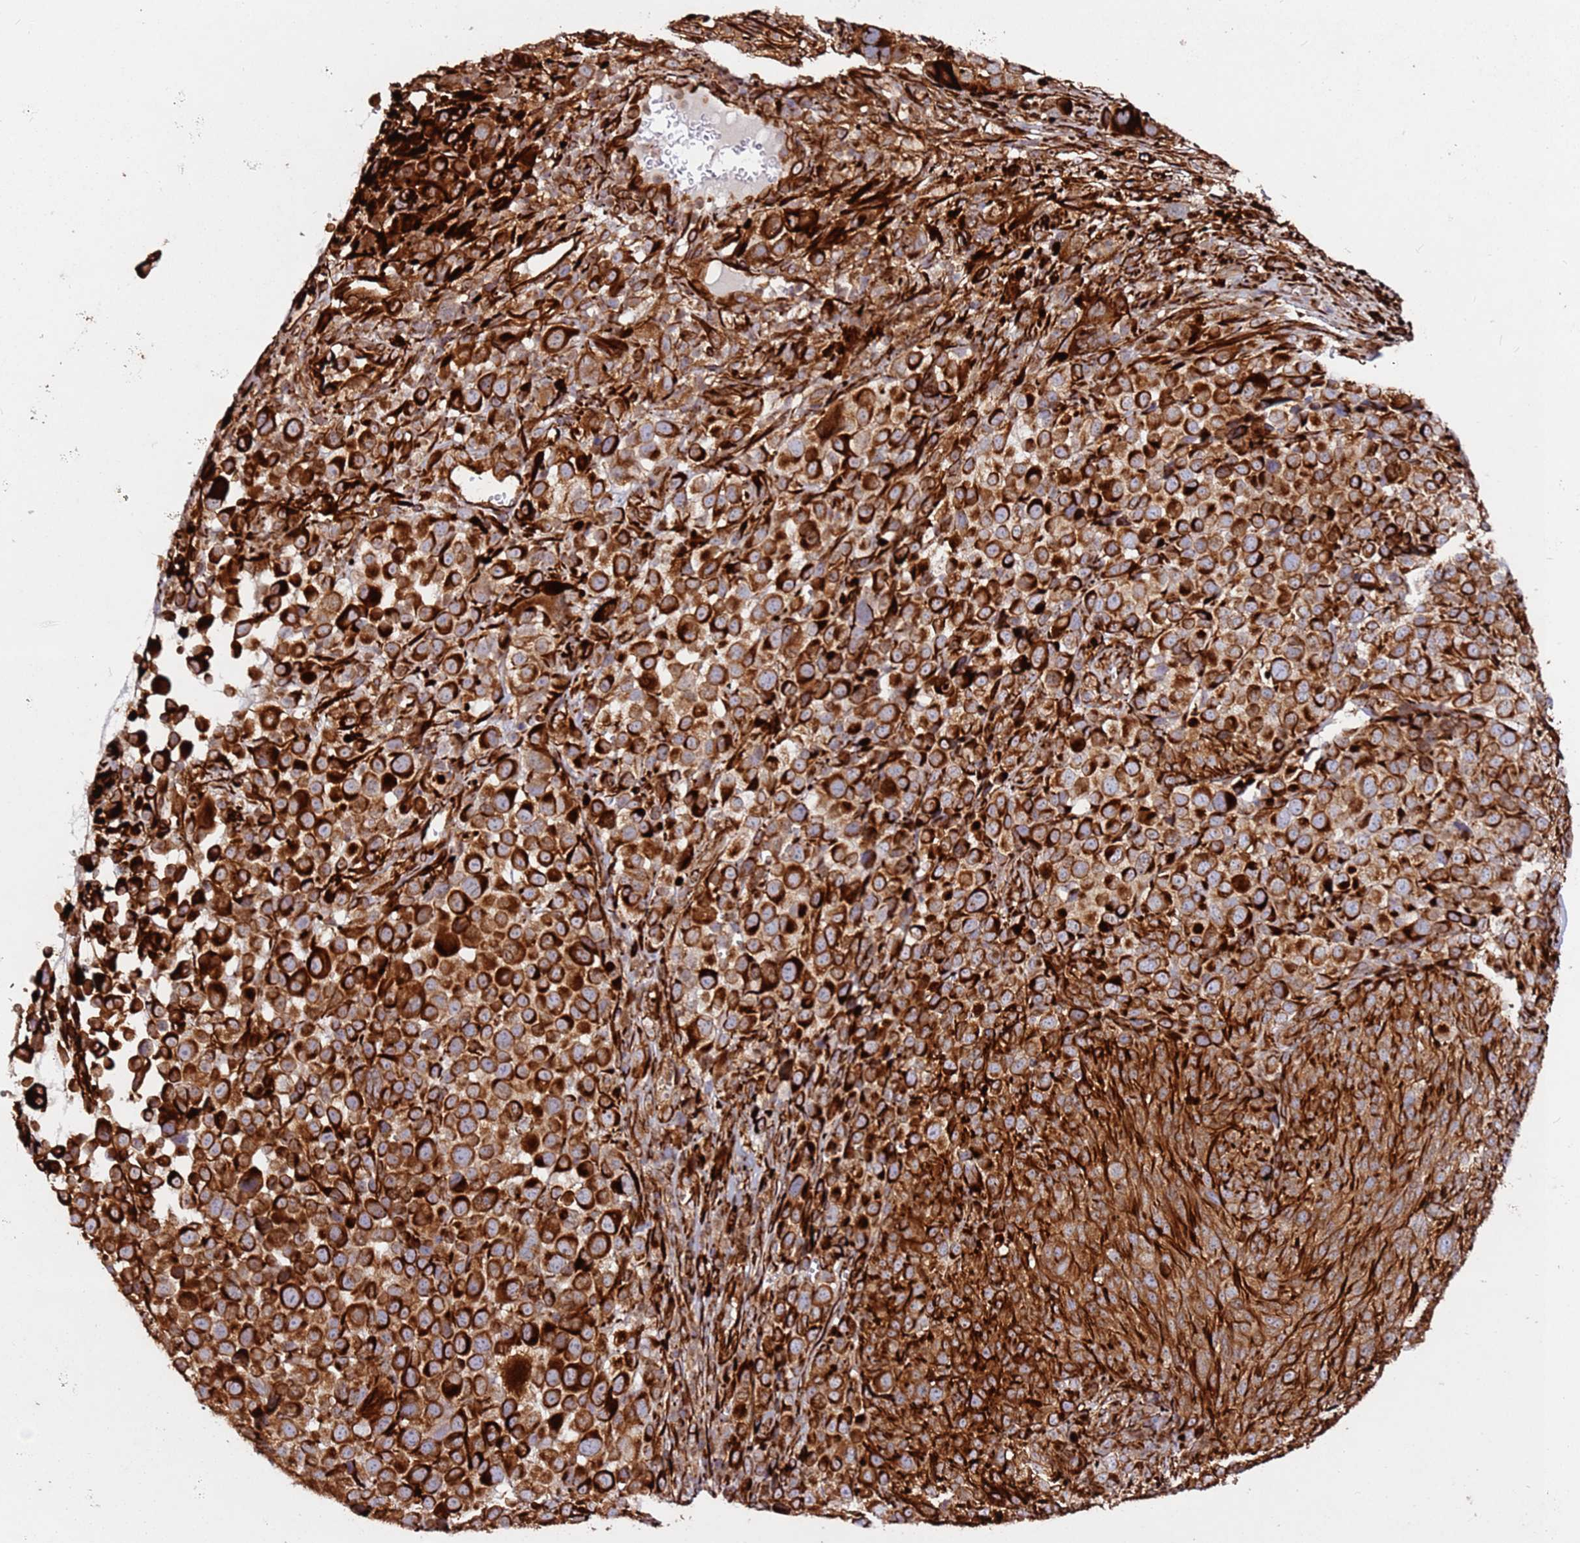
{"staining": {"intensity": "strong", "quantity": ">75%", "location": "cytoplasmic/membranous"}, "tissue": "melanoma", "cell_type": "Tumor cells", "image_type": "cancer", "snomed": [{"axis": "morphology", "description": "Malignant melanoma, NOS"}, {"axis": "topography", "description": "Skin of trunk"}], "caption": "Malignant melanoma was stained to show a protein in brown. There is high levels of strong cytoplasmic/membranous expression in approximately >75% of tumor cells.", "gene": "MRGPRE", "patient": {"sex": "male", "age": 71}}